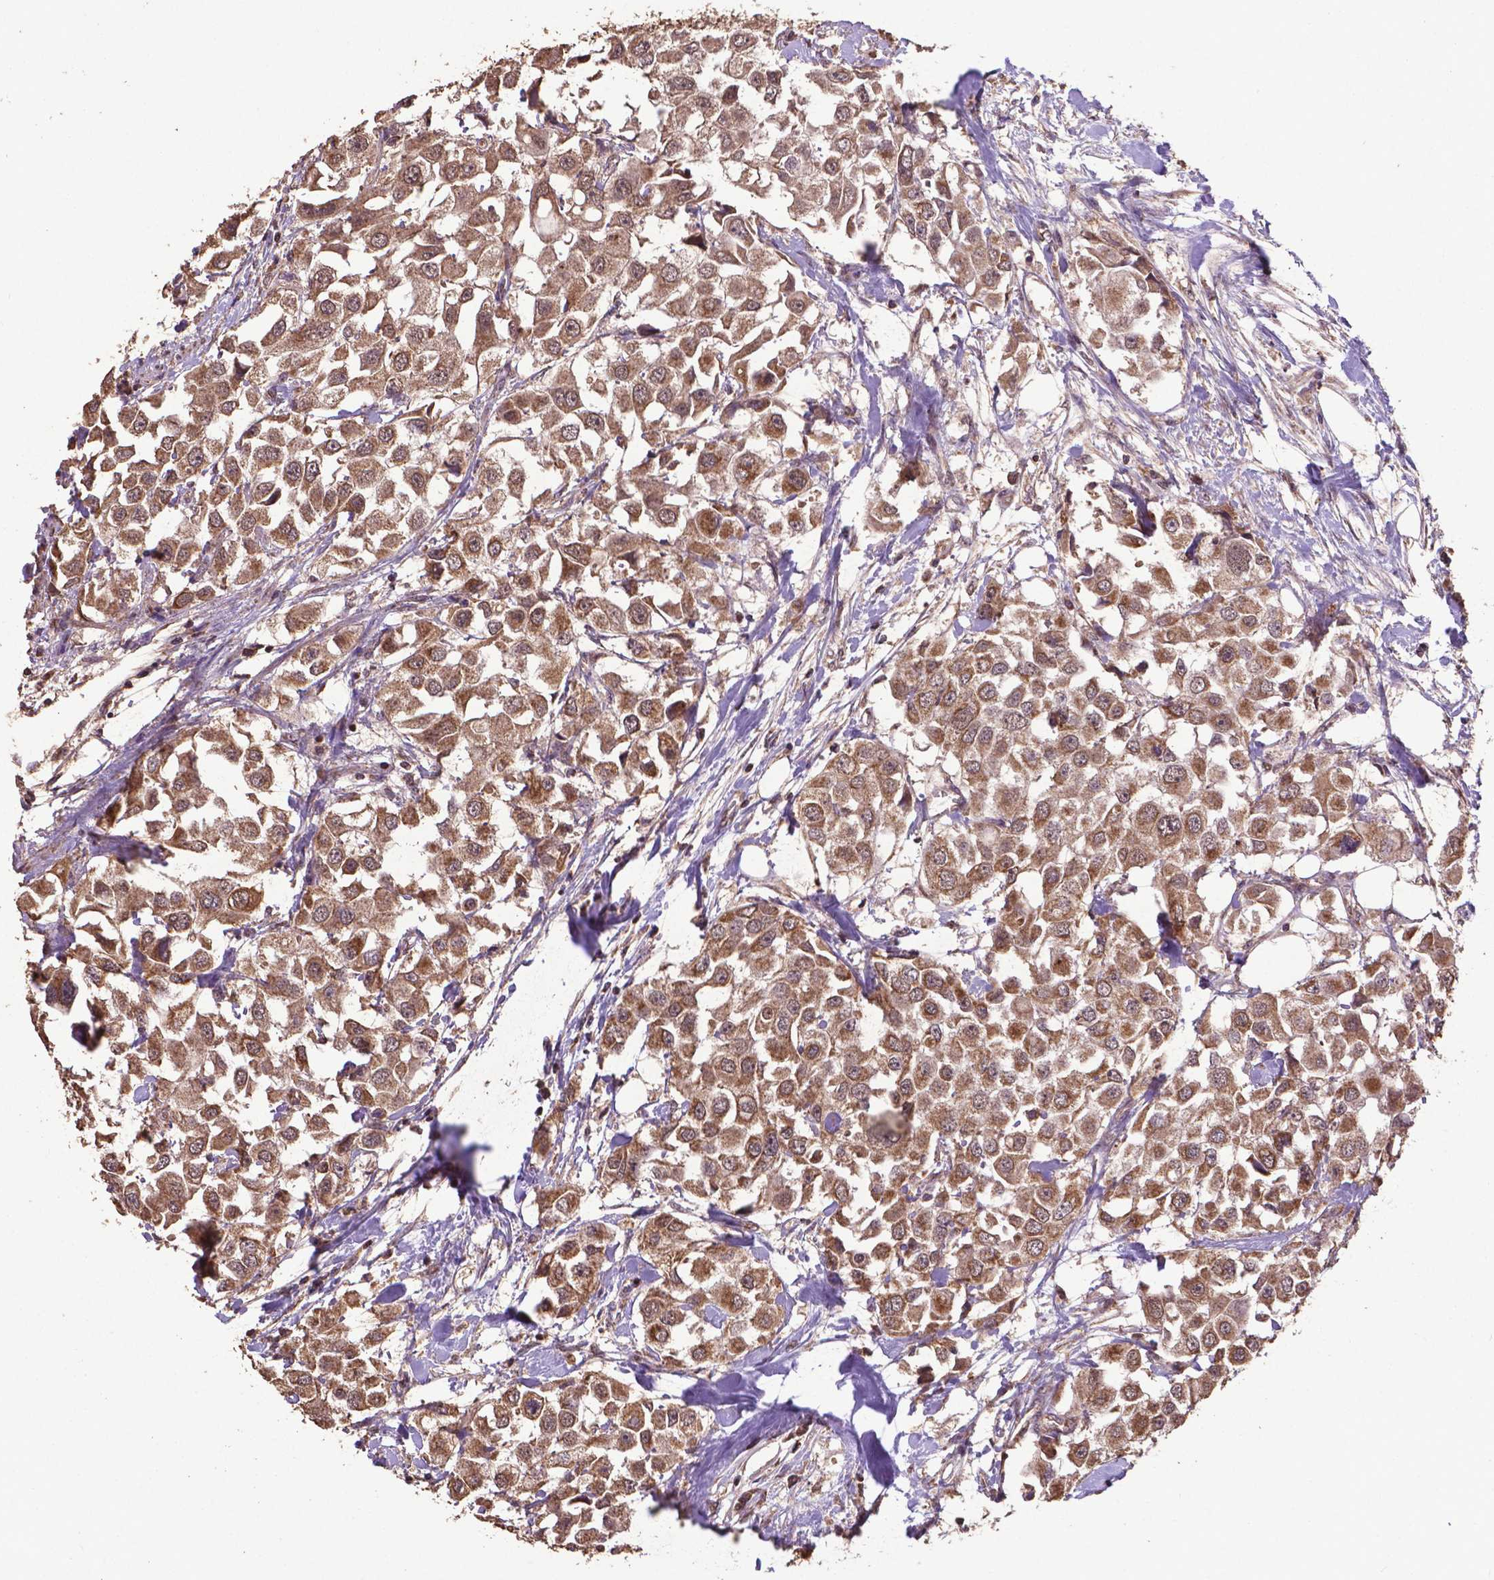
{"staining": {"intensity": "moderate", "quantity": ">75%", "location": "cytoplasmic/membranous,nuclear"}, "tissue": "urothelial cancer", "cell_type": "Tumor cells", "image_type": "cancer", "snomed": [{"axis": "morphology", "description": "Urothelial carcinoma, High grade"}, {"axis": "topography", "description": "Urinary bladder"}], "caption": "Urothelial carcinoma (high-grade) stained with a protein marker reveals moderate staining in tumor cells.", "gene": "DCAF1", "patient": {"sex": "female", "age": 64}}